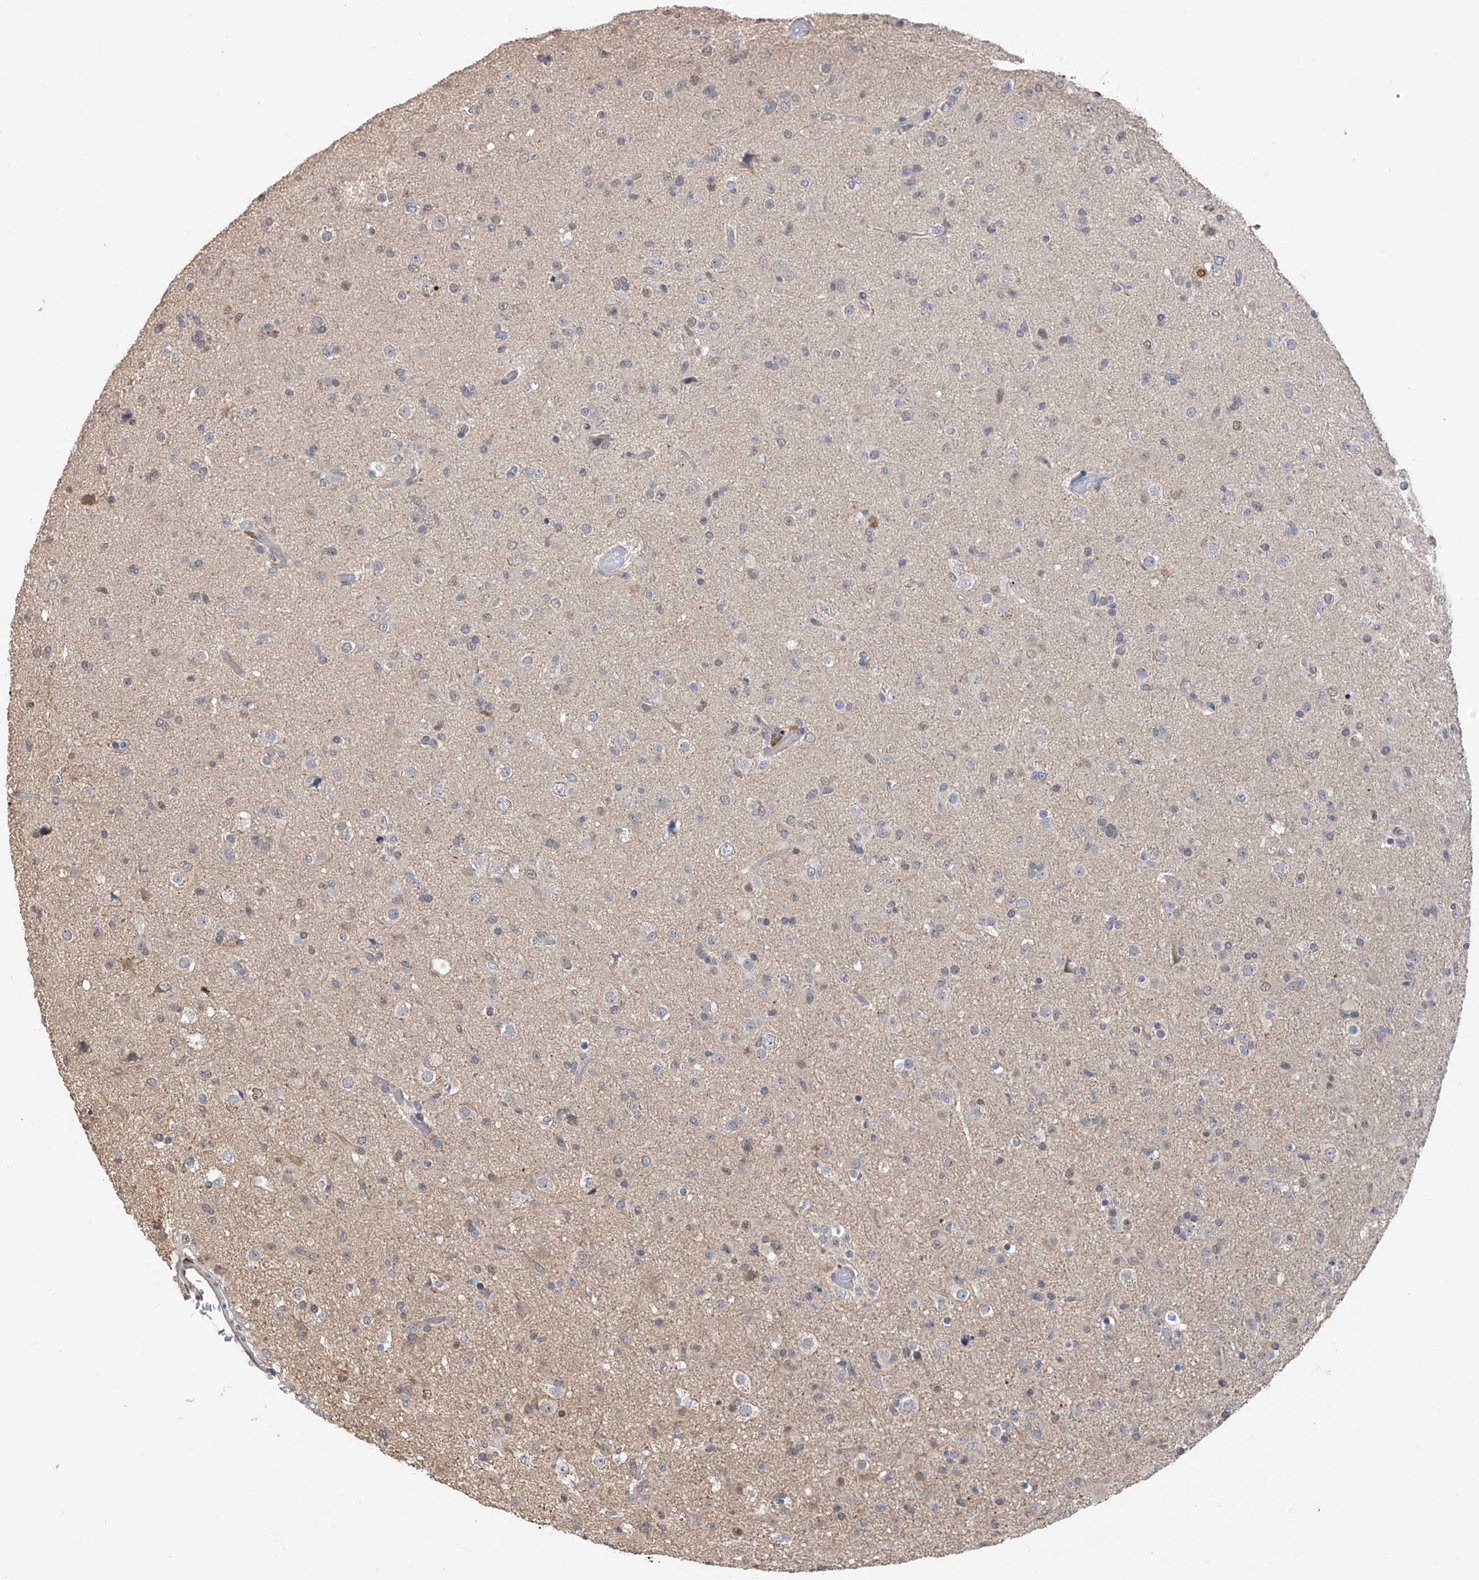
{"staining": {"intensity": "negative", "quantity": "none", "location": "none"}, "tissue": "glioma", "cell_type": "Tumor cells", "image_type": "cancer", "snomed": [{"axis": "morphology", "description": "Glioma, malignant, Low grade"}, {"axis": "topography", "description": "Brain"}], "caption": "Immunohistochemical staining of human glioma exhibits no significant positivity in tumor cells. (Immunohistochemistry, brightfield microscopy, high magnification).", "gene": "PMM1", "patient": {"sex": "male", "age": 65}}